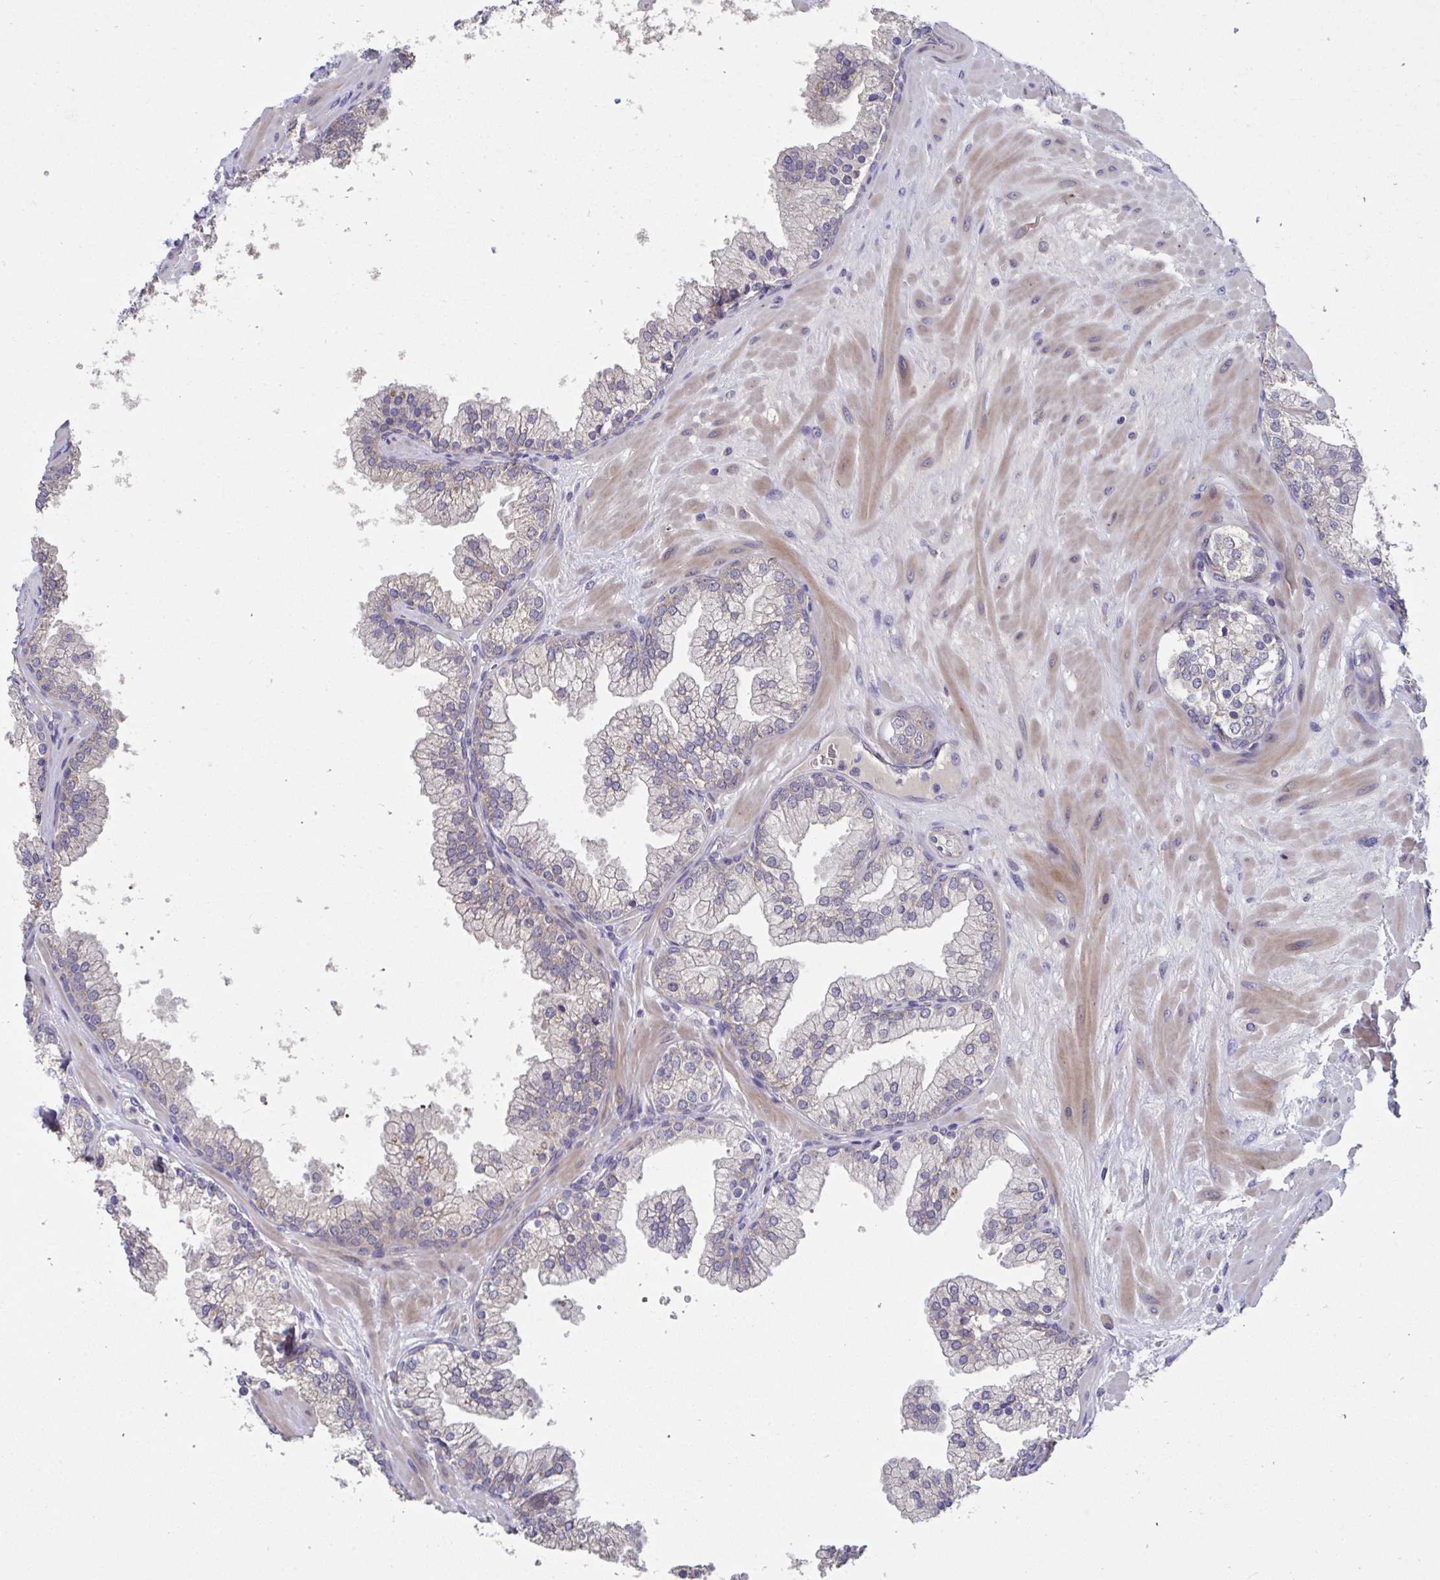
{"staining": {"intensity": "negative", "quantity": "none", "location": "none"}, "tissue": "prostate", "cell_type": "Glandular cells", "image_type": "normal", "snomed": [{"axis": "morphology", "description": "Normal tissue, NOS"}, {"axis": "topography", "description": "Prostate"}, {"axis": "topography", "description": "Peripheral nerve tissue"}], "caption": "The micrograph displays no staining of glandular cells in unremarkable prostate.", "gene": "SUSD4", "patient": {"sex": "male", "age": 61}}